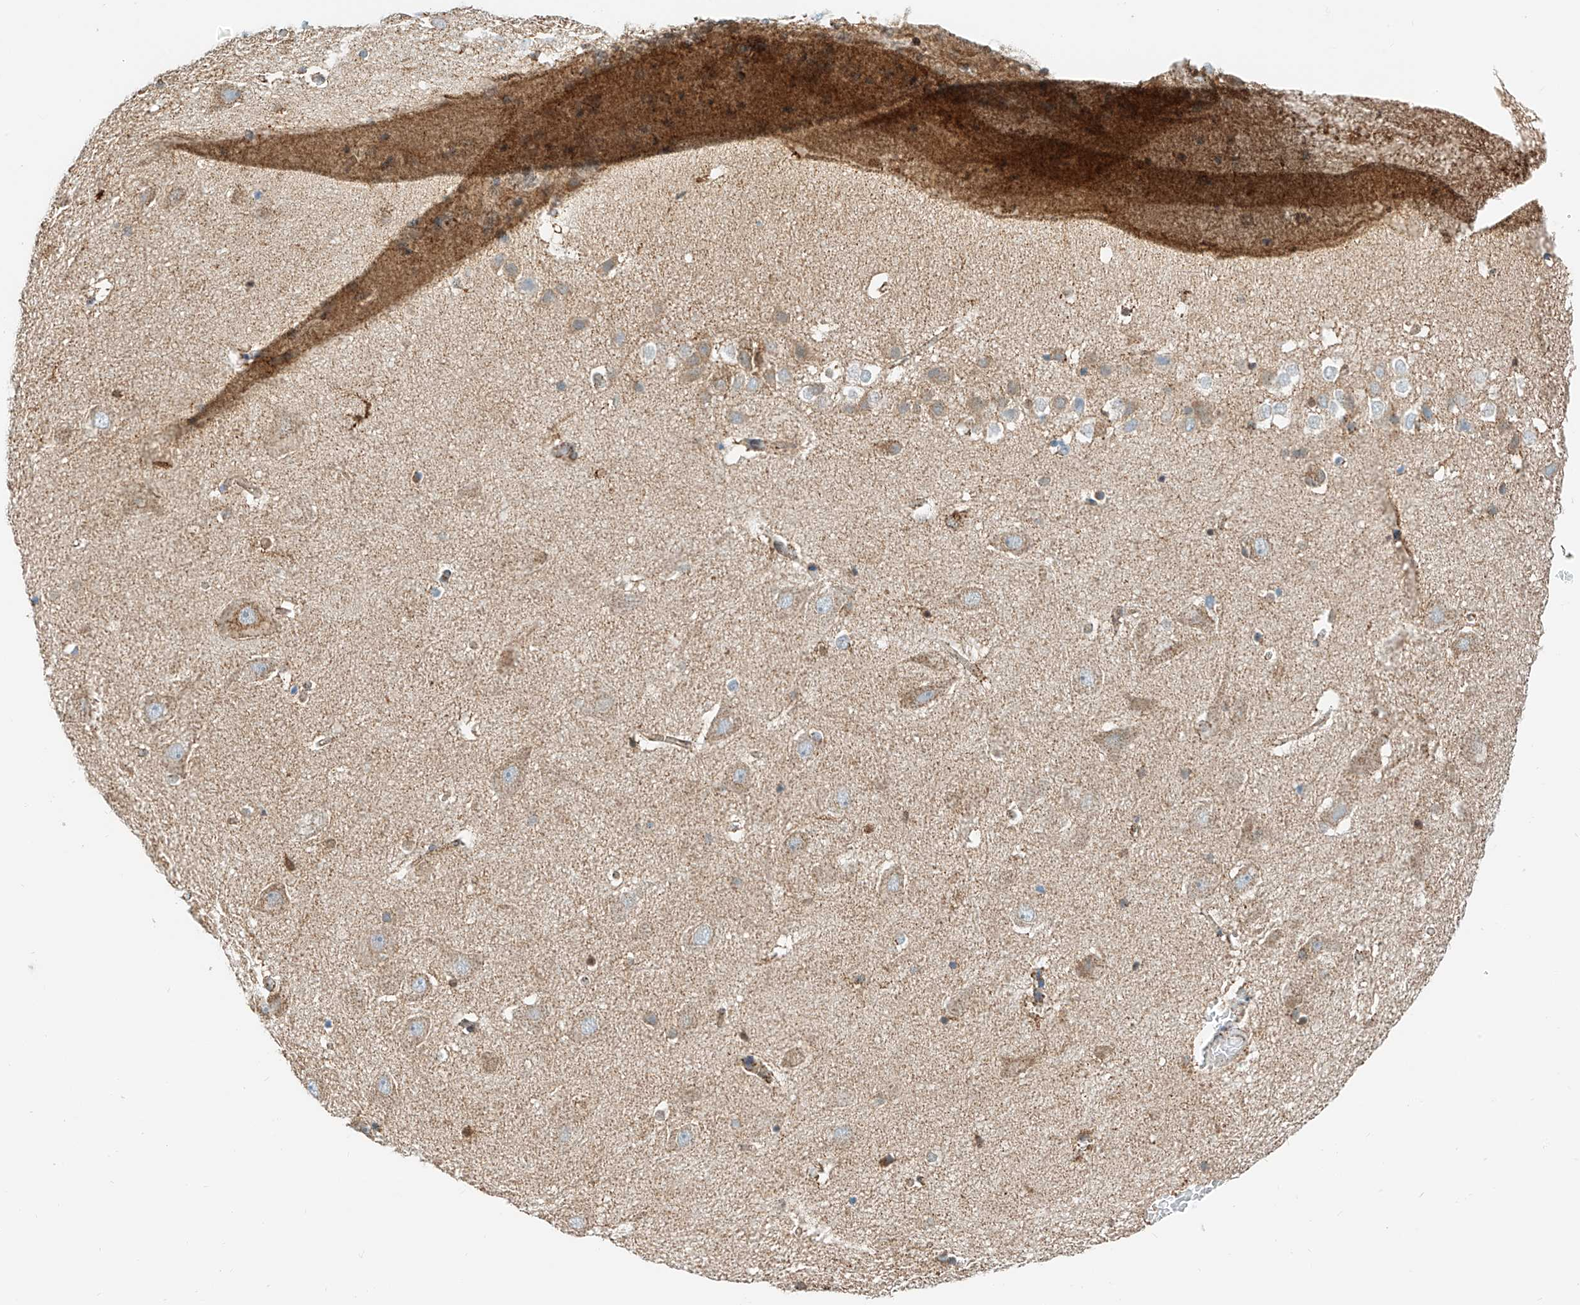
{"staining": {"intensity": "weak", "quantity": "25%-75%", "location": "cytoplasmic/membranous"}, "tissue": "hippocampus", "cell_type": "Glial cells", "image_type": "normal", "snomed": [{"axis": "morphology", "description": "Normal tissue, NOS"}, {"axis": "topography", "description": "Hippocampus"}], "caption": "The micrograph displays a brown stain indicating the presence of a protein in the cytoplasmic/membranous of glial cells in hippocampus. (IHC, brightfield microscopy, high magnification).", "gene": "PPA2", "patient": {"sex": "female", "age": 52}}